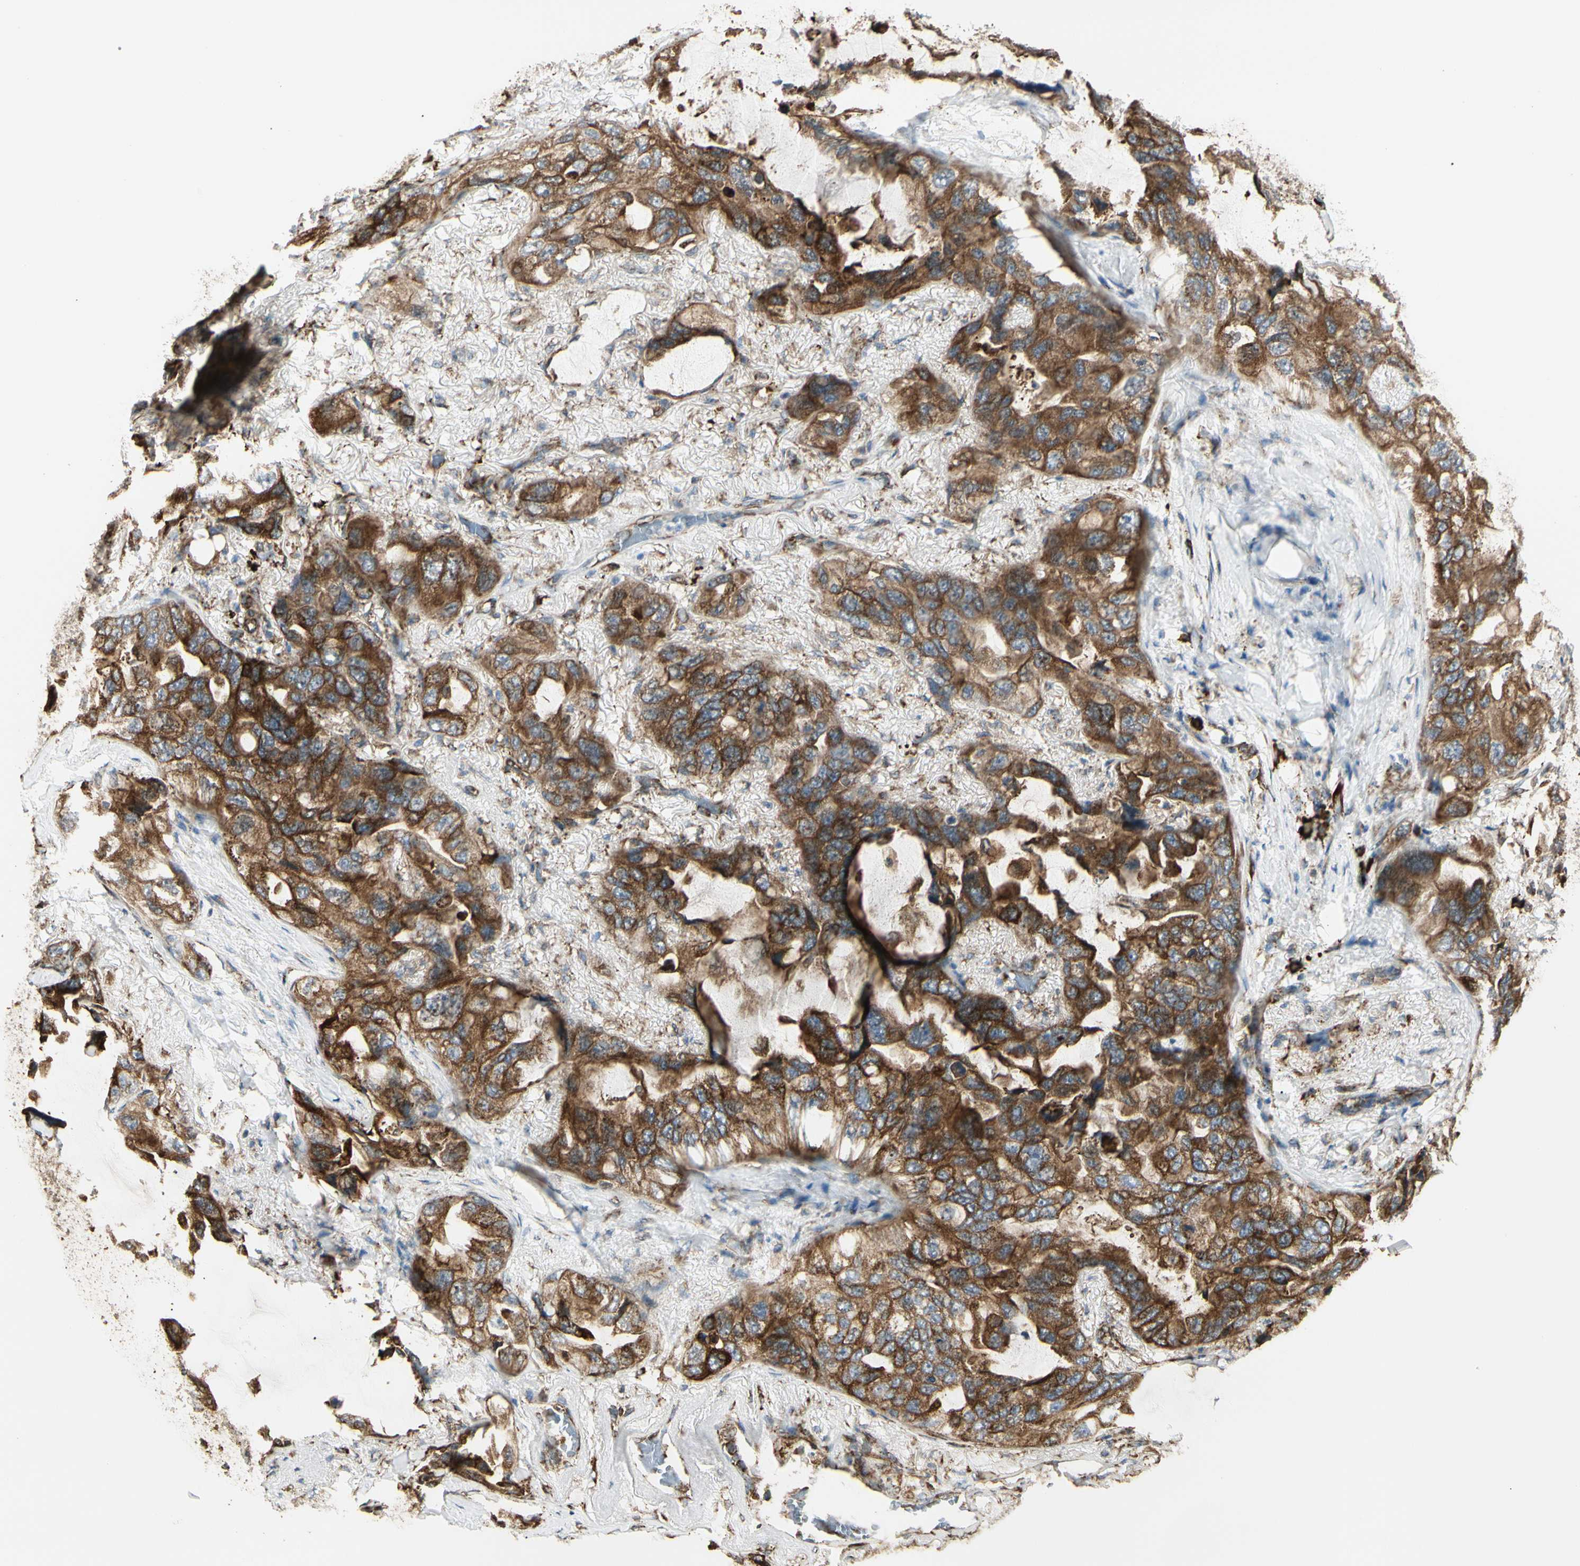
{"staining": {"intensity": "strong", "quantity": ">75%", "location": "cytoplasmic/membranous"}, "tissue": "lung cancer", "cell_type": "Tumor cells", "image_type": "cancer", "snomed": [{"axis": "morphology", "description": "Squamous cell carcinoma, NOS"}, {"axis": "topography", "description": "Lung"}], "caption": "Tumor cells display high levels of strong cytoplasmic/membranous expression in approximately >75% of cells in human lung squamous cell carcinoma.", "gene": "HSP90B1", "patient": {"sex": "female", "age": 73}}